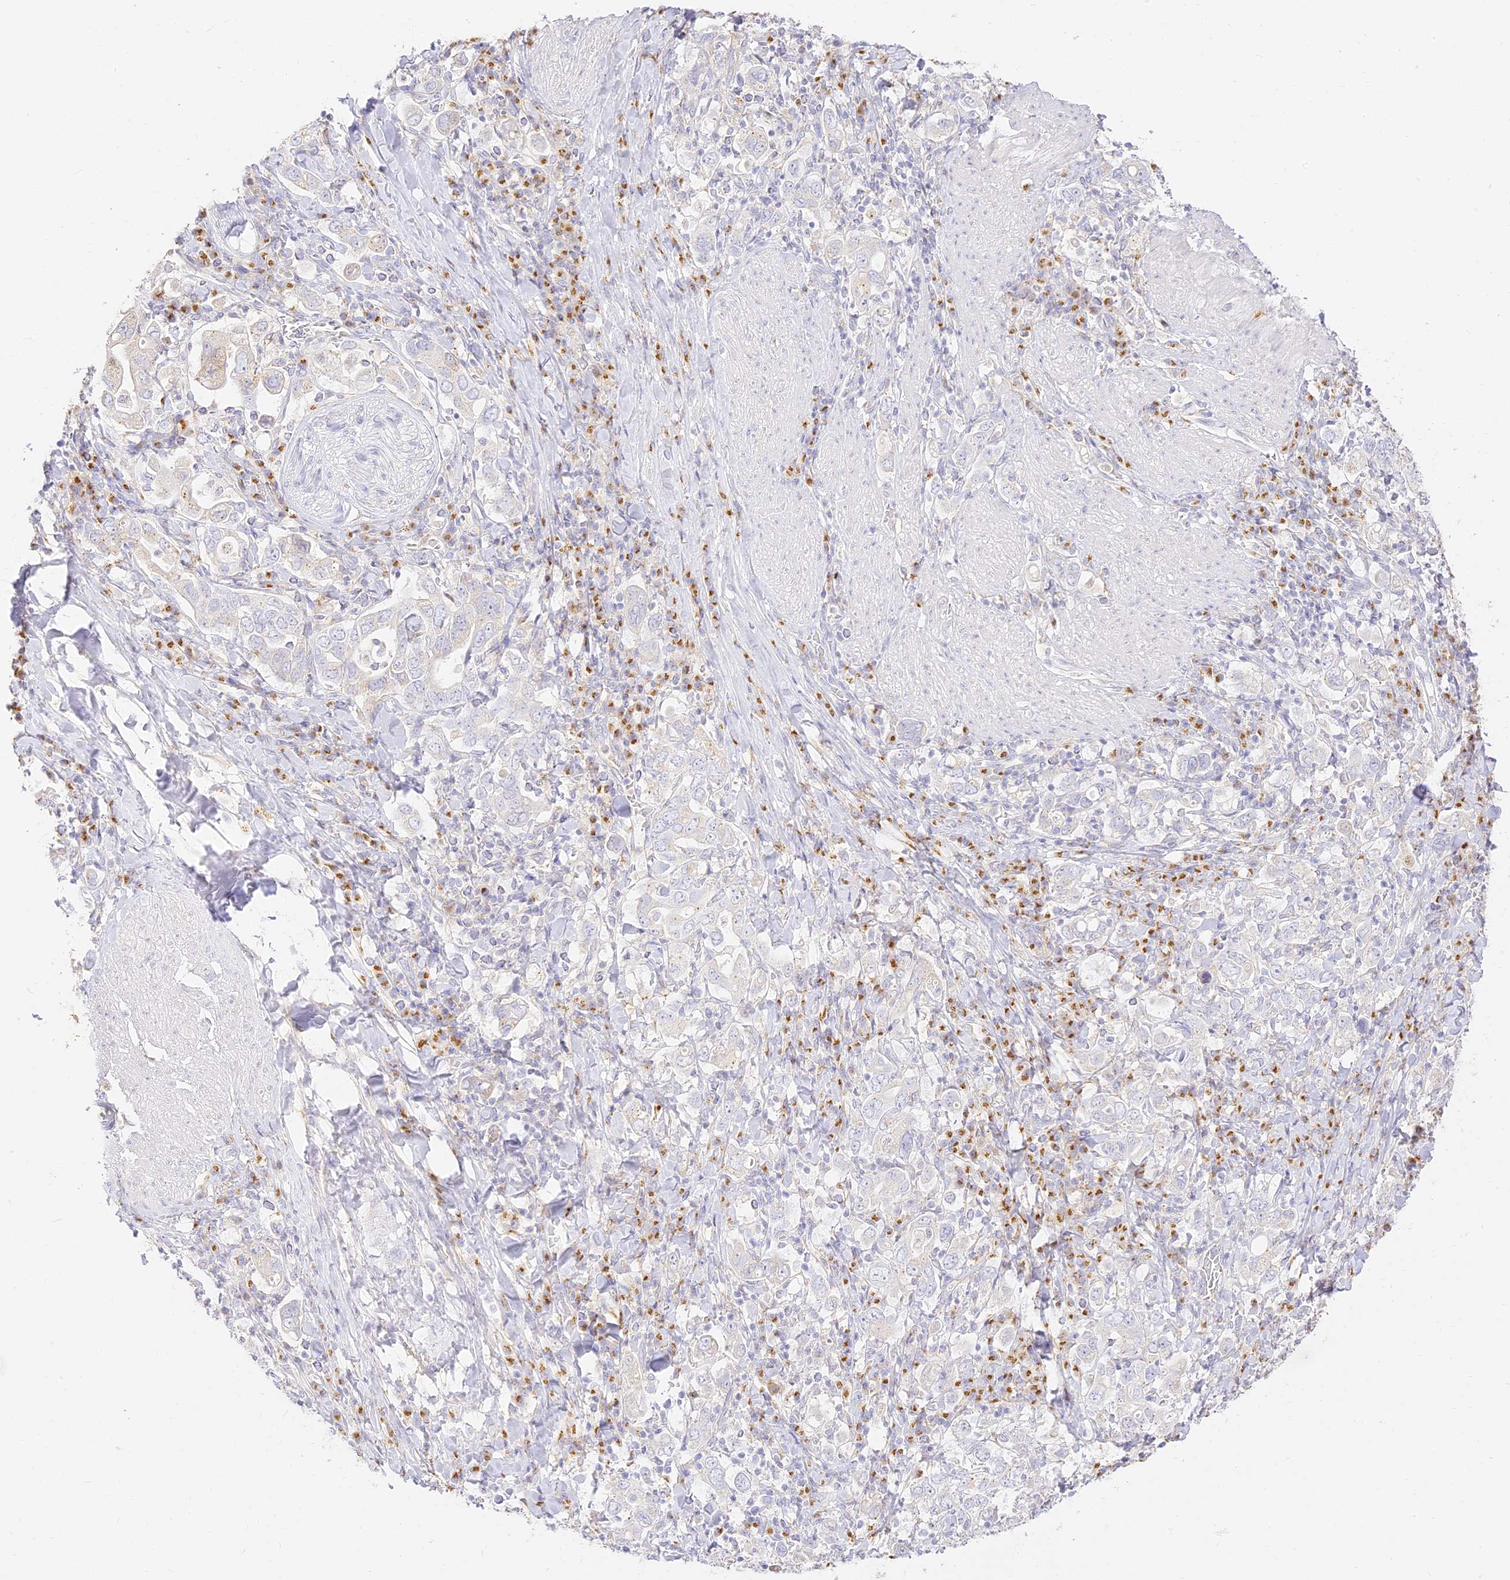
{"staining": {"intensity": "negative", "quantity": "none", "location": "none"}, "tissue": "stomach cancer", "cell_type": "Tumor cells", "image_type": "cancer", "snomed": [{"axis": "morphology", "description": "Adenocarcinoma, NOS"}, {"axis": "topography", "description": "Stomach, upper"}], "caption": "DAB immunohistochemical staining of human stomach cancer (adenocarcinoma) displays no significant positivity in tumor cells.", "gene": "SEC13", "patient": {"sex": "male", "age": 62}}